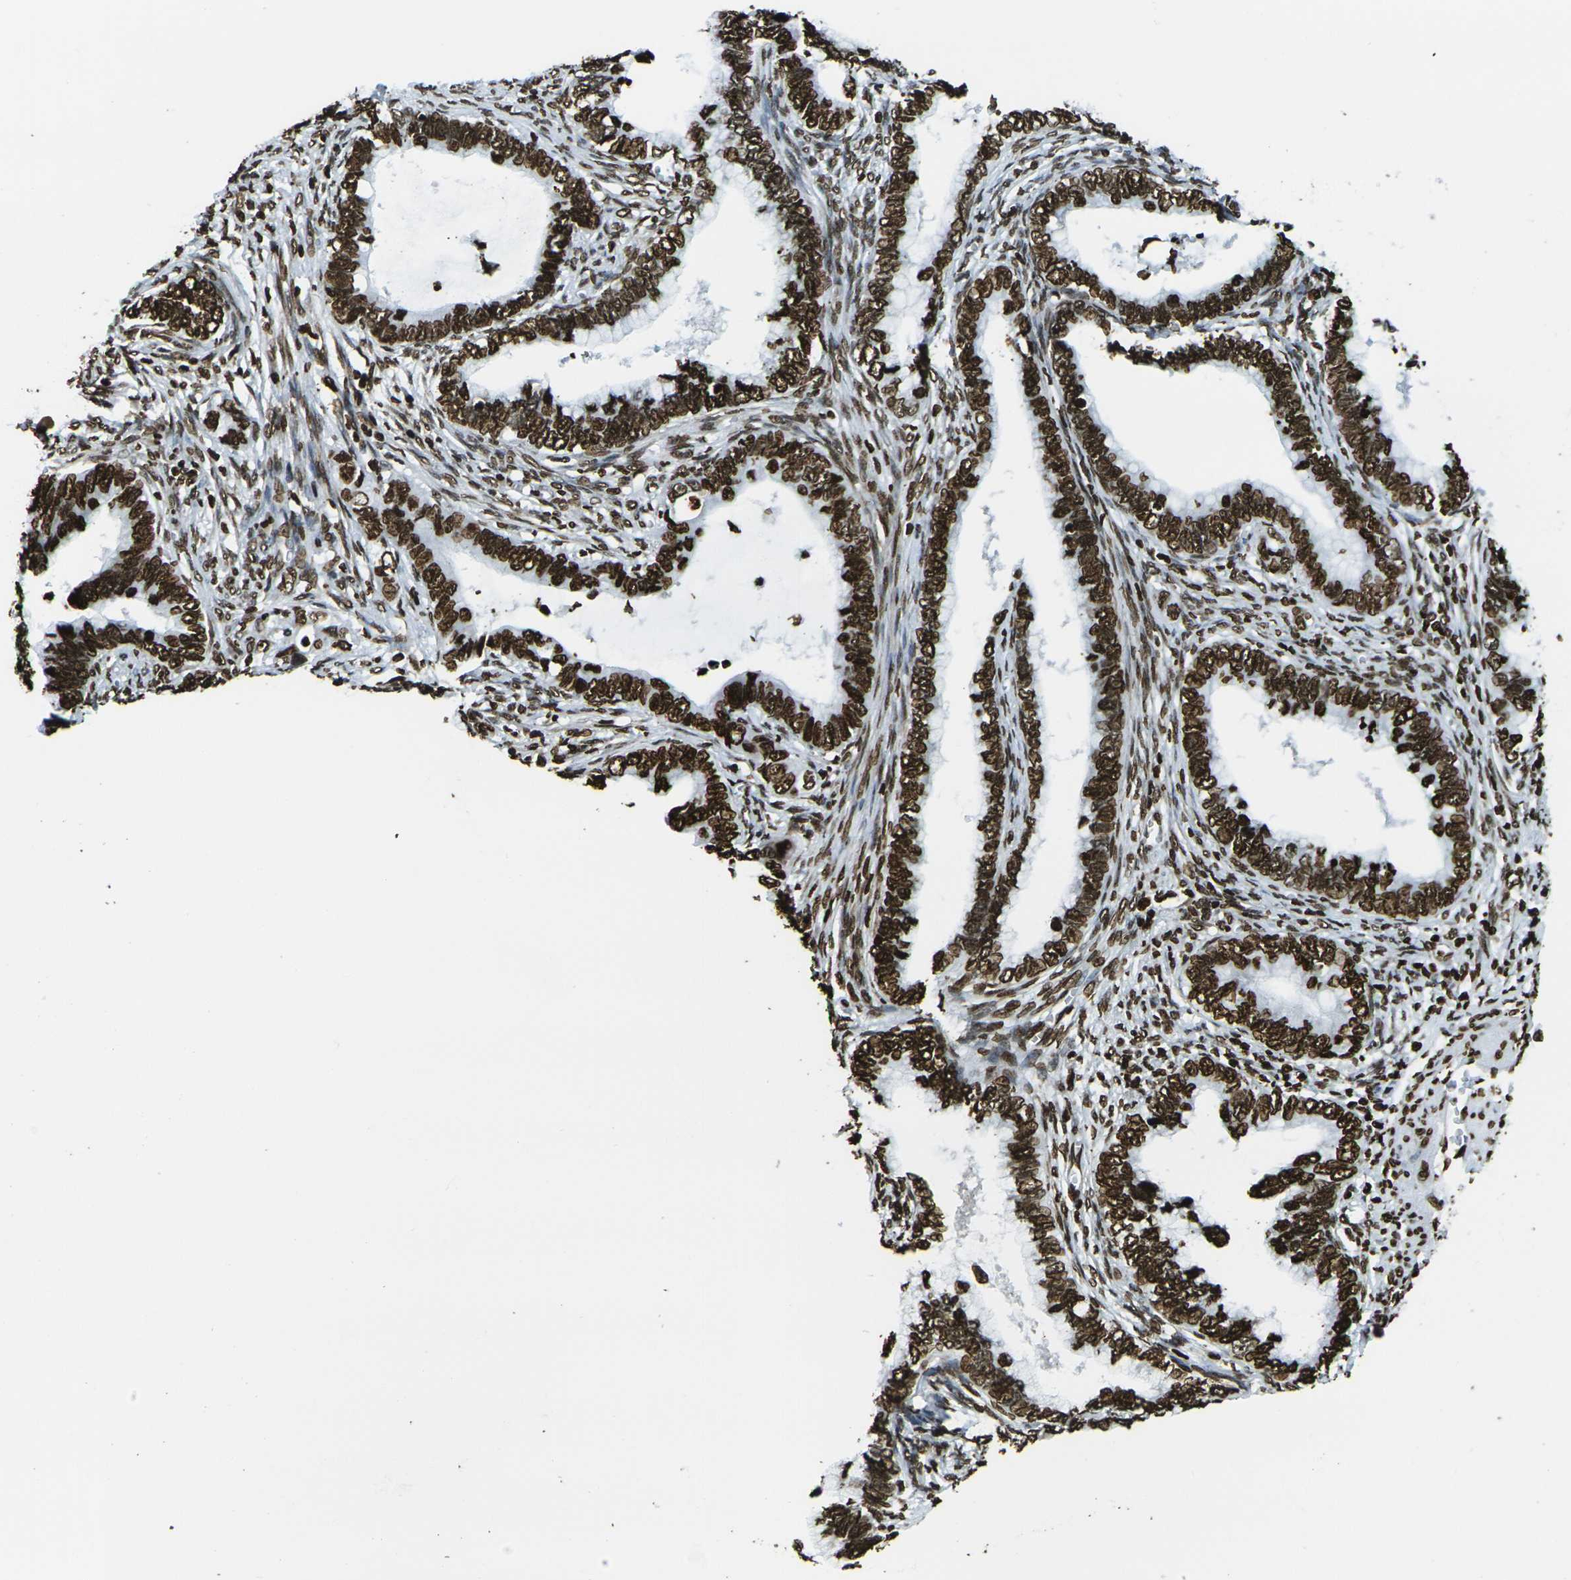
{"staining": {"intensity": "strong", "quantity": ">75%", "location": "nuclear"}, "tissue": "cervical cancer", "cell_type": "Tumor cells", "image_type": "cancer", "snomed": [{"axis": "morphology", "description": "Adenocarcinoma, NOS"}, {"axis": "topography", "description": "Cervix"}], "caption": "An image showing strong nuclear positivity in about >75% of tumor cells in adenocarcinoma (cervical), as visualized by brown immunohistochemical staining.", "gene": "H1-2", "patient": {"sex": "female", "age": 44}}